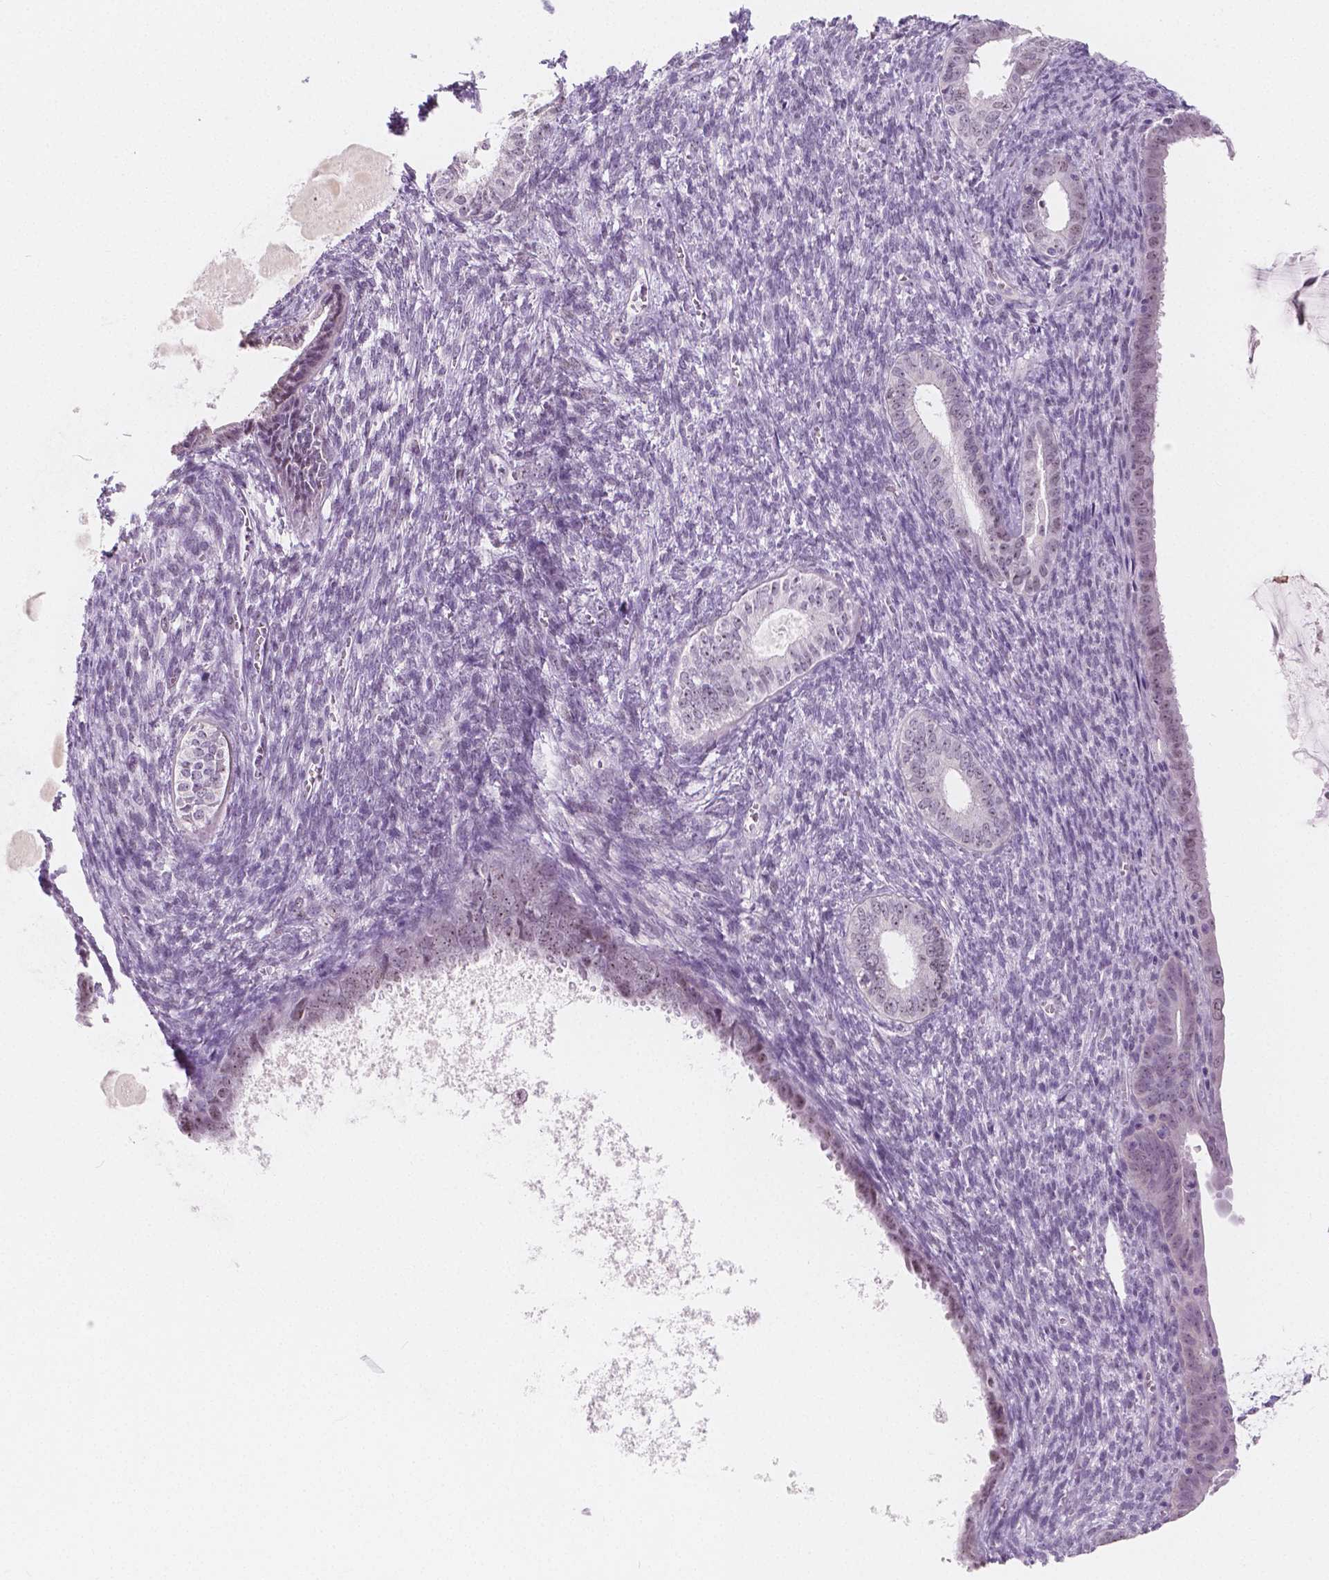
{"staining": {"intensity": "weak", "quantity": "<25%", "location": "nuclear"}, "tissue": "endometrial cancer", "cell_type": "Tumor cells", "image_type": "cancer", "snomed": [{"axis": "morphology", "description": "Adenocarcinoma, NOS"}, {"axis": "topography", "description": "Endometrium"}], "caption": "IHC histopathology image of neoplastic tissue: endometrial adenocarcinoma stained with DAB shows no significant protein staining in tumor cells.", "gene": "NOLC1", "patient": {"sex": "female", "age": 86}}